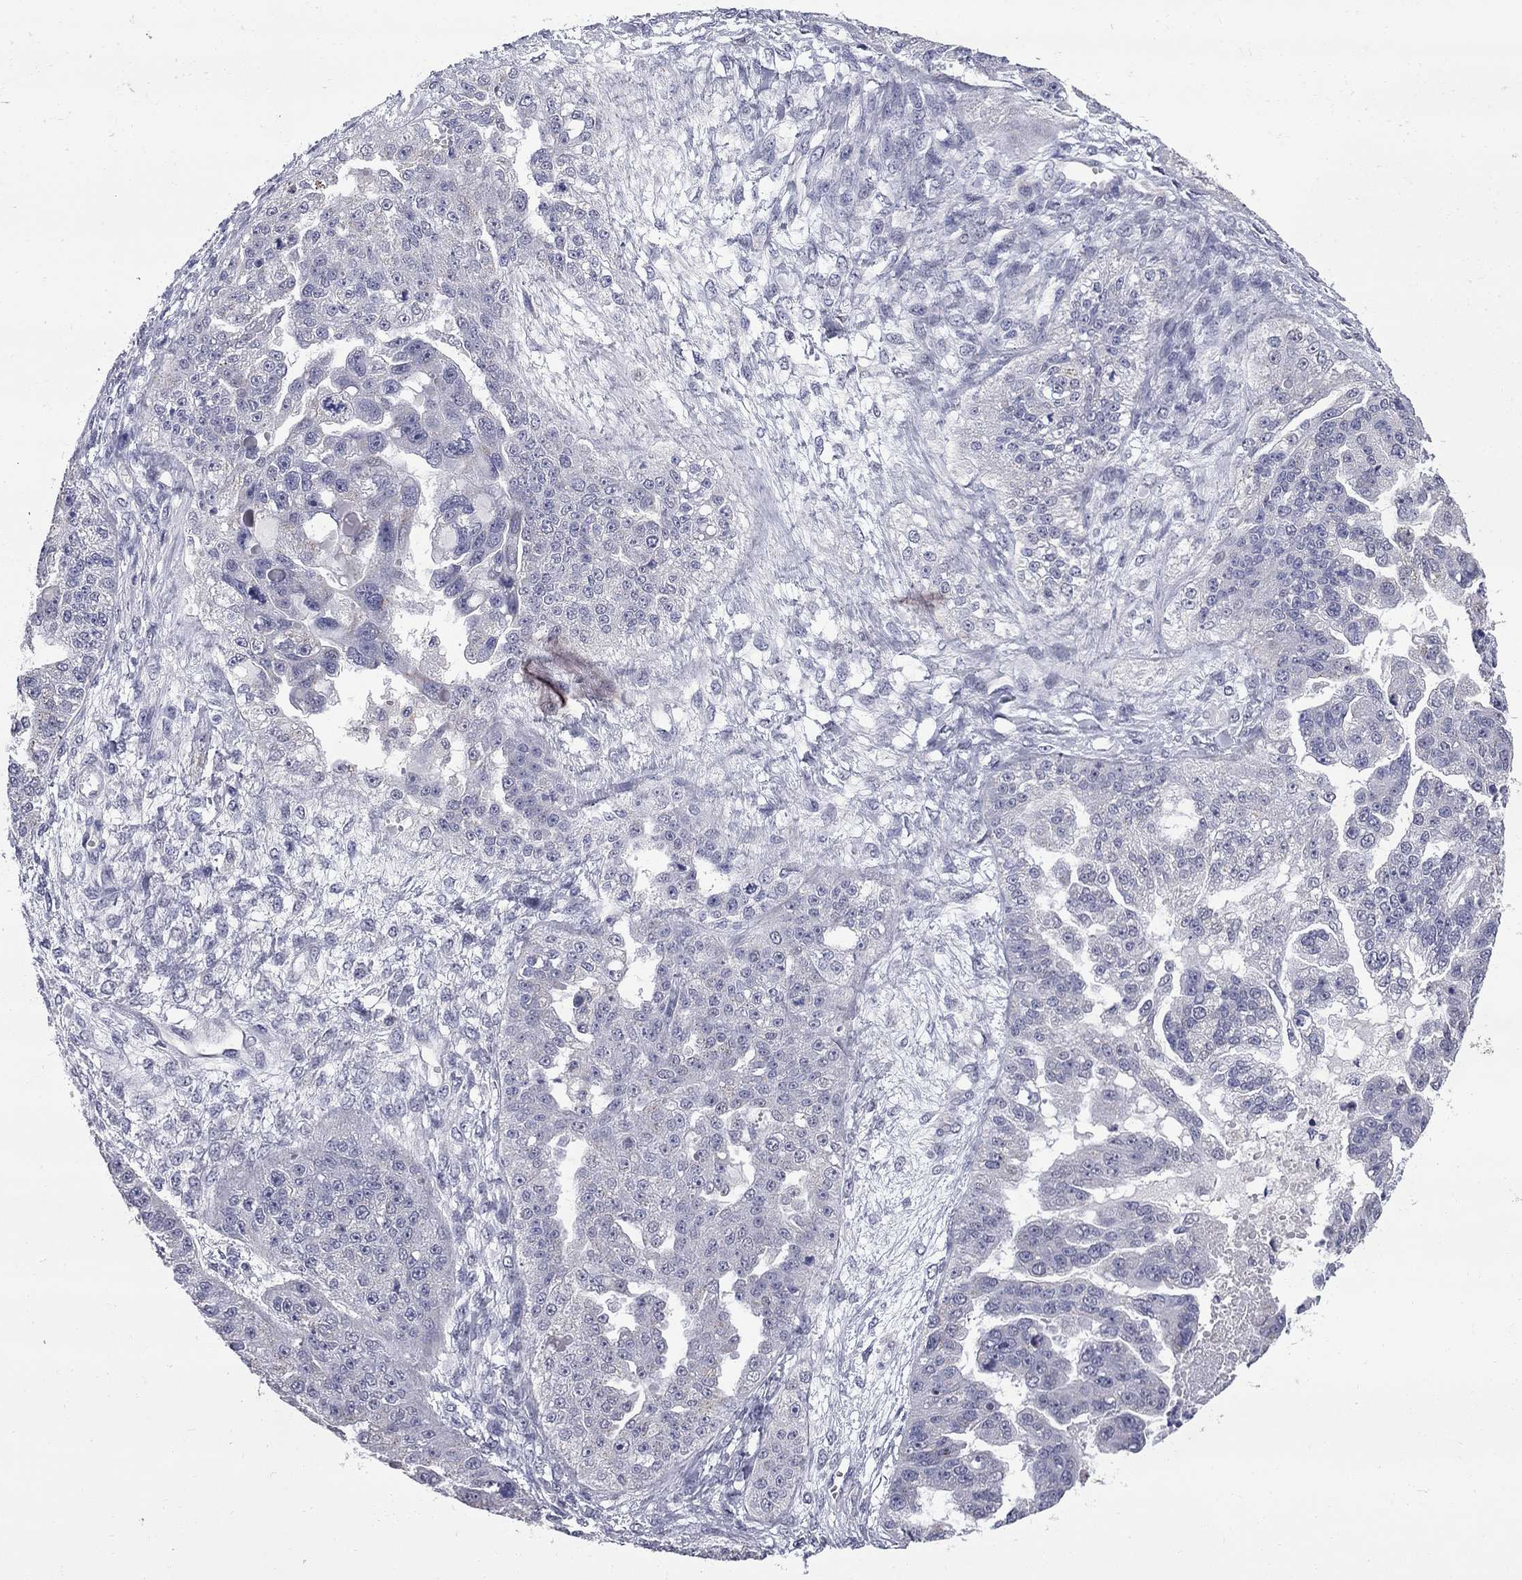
{"staining": {"intensity": "negative", "quantity": "none", "location": "none"}, "tissue": "ovarian cancer", "cell_type": "Tumor cells", "image_type": "cancer", "snomed": [{"axis": "morphology", "description": "Cystadenocarcinoma, serous, NOS"}, {"axis": "topography", "description": "Ovary"}], "caption": "This is an immunohistochemistry (IHC) image of ovarian cancer. There is no staining in tumor cells.", "gene": "HTR4", "patient": {"sex": "female", "age": 58}}